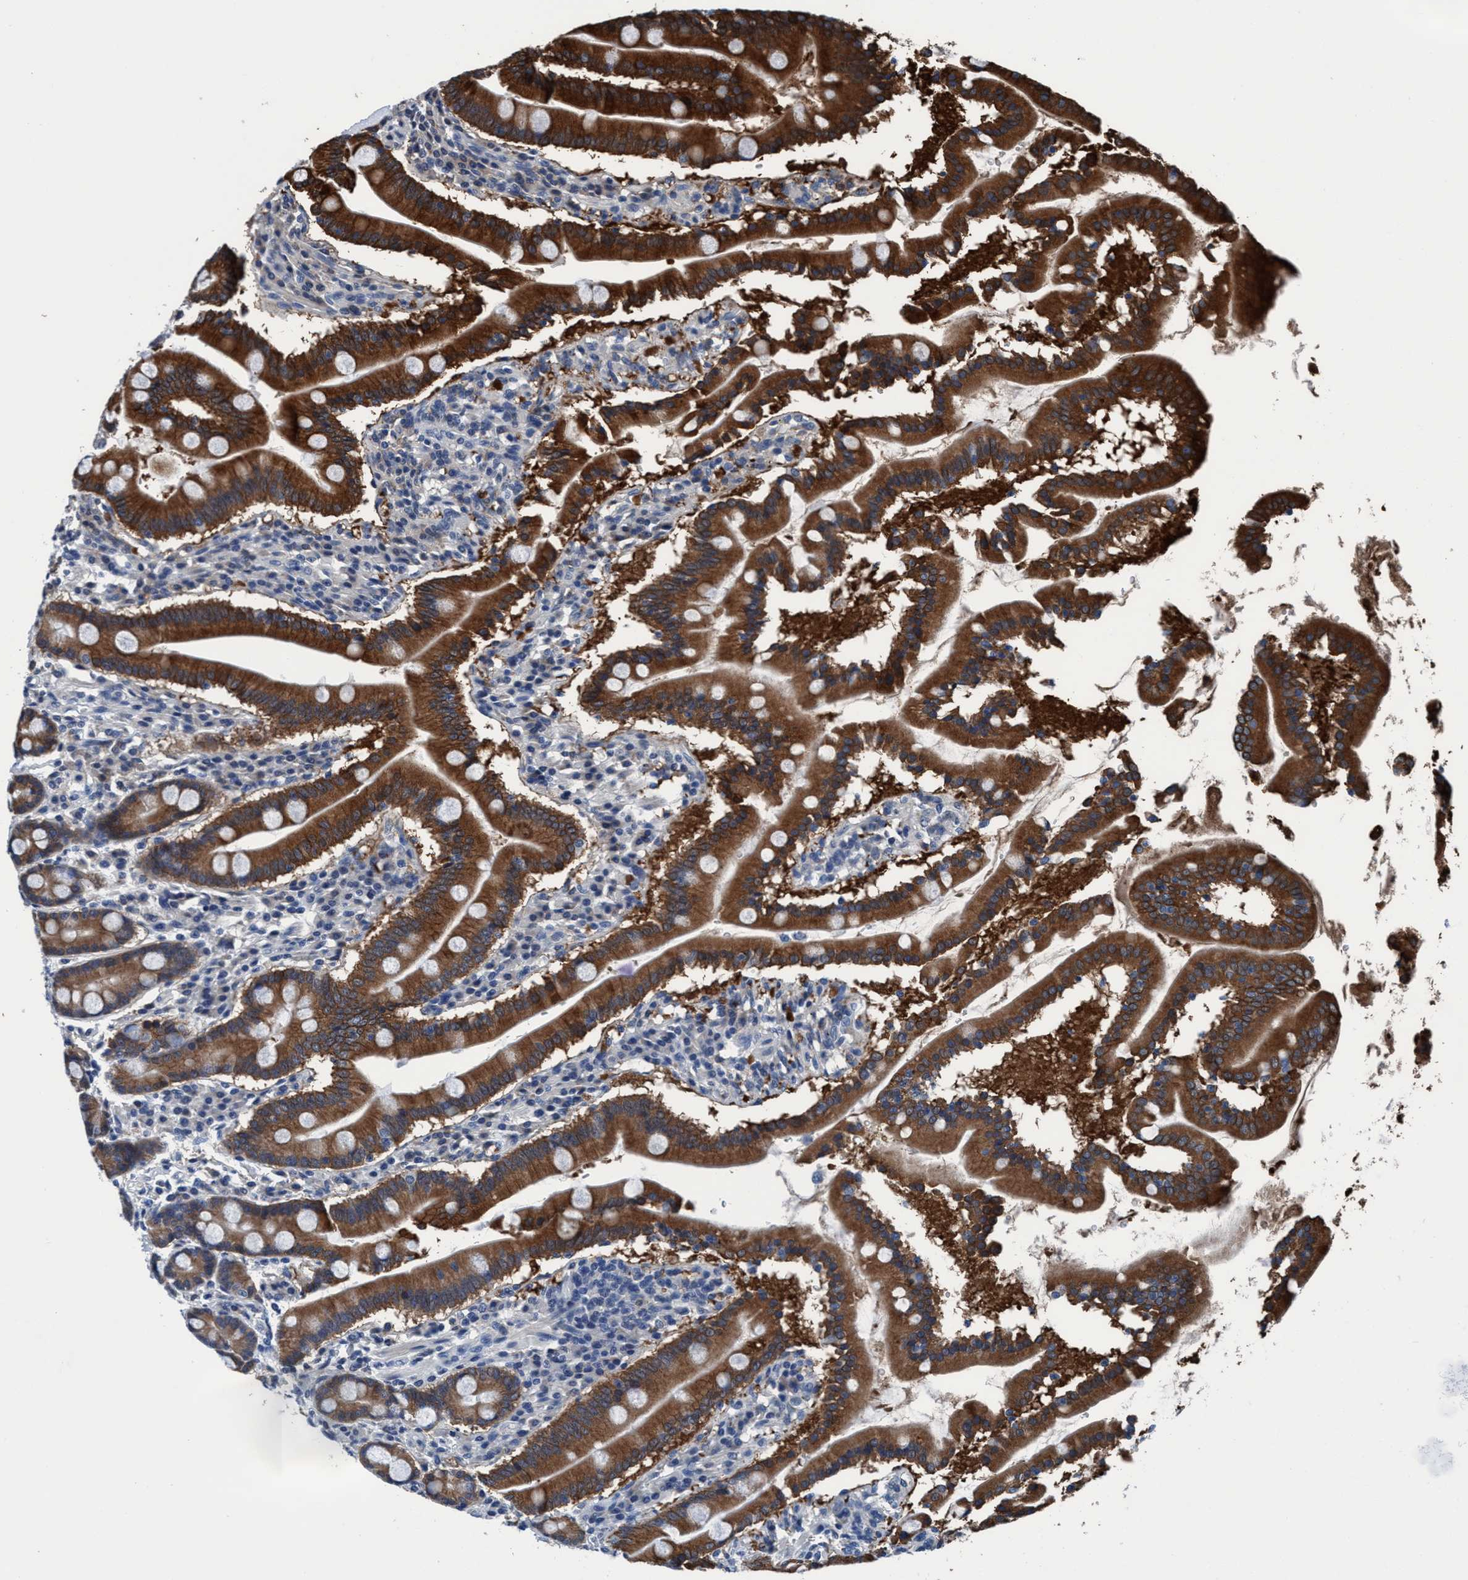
{"staining": {"intensity": "strong", "quantity": ">75%", "location": "cytoplasmic/membranous"}, "tissue": "duodenum", "cell_type": "Glandular cells", "image_type": "normal", "snomed": [{"axis": "morphology", "description": "Normal tissue, NOS"}, {"axis": "topography", "description": "Duodenum"}], "caption": "This histopathology image displays immunohistochemistry staining of benign human duodenum, with high strong cytoplasmic/membranous staining in about >75% of glandular cells.", "gene": "TMEM94", "patient": {"sex": "male", "age": 50}}